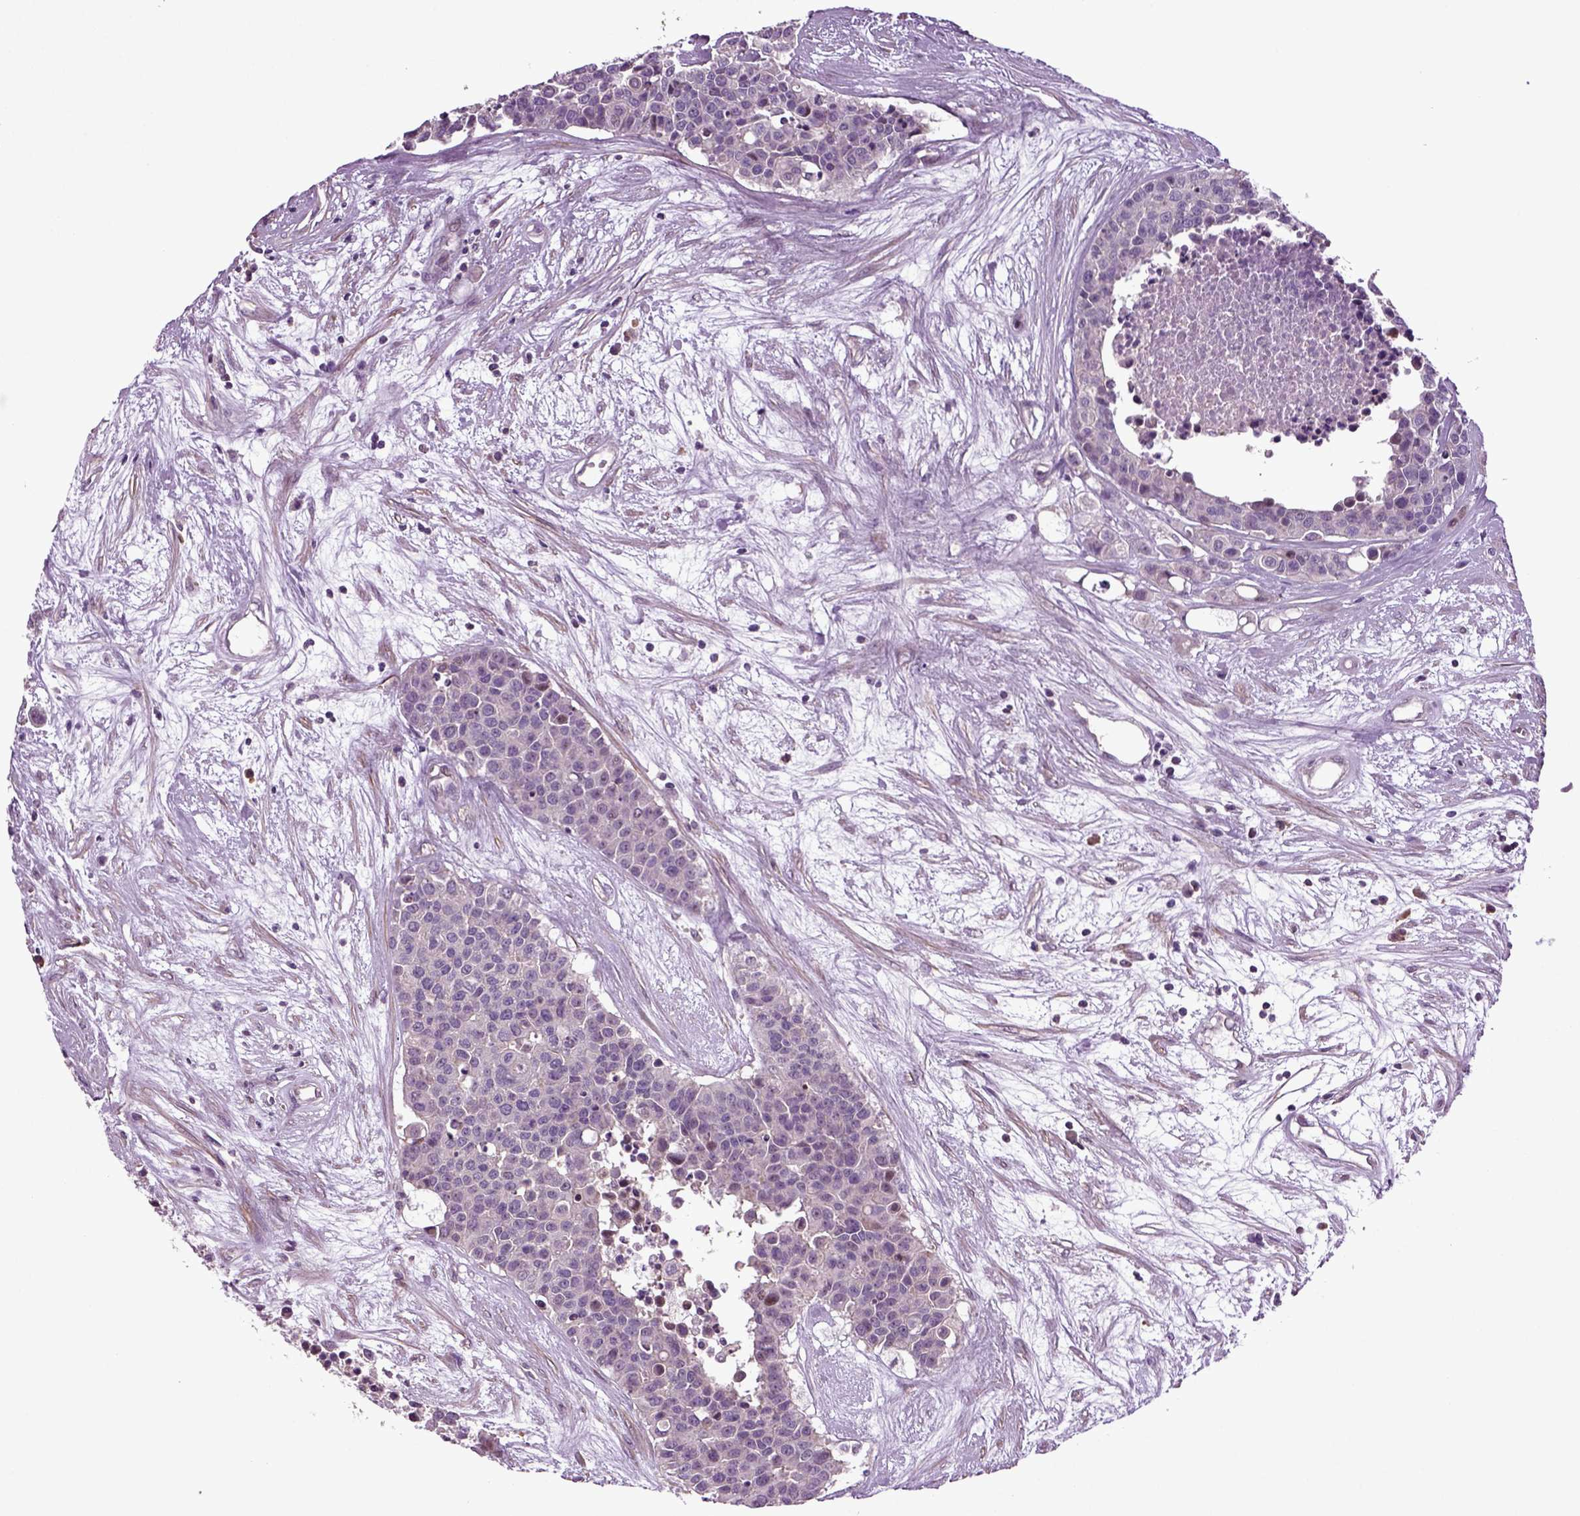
{"staining": {"intensity": "negative", "quantity": "none", "location": "none"}, "tissue": "carcinoid", "cell_type": "Tumor cells", "image_type": "cancer", "snomed": [{"axis": "morphology", "description": "Carcinoid, malignant, NOS"}, {"axis": "topography", "description": "Colon"}], "caption": "High magnification brightfield microscopy of carcinoid (malignant) stained with DAB (brown) and counterstained with hematoxylin (blue): tumor cells show no significant staining. (DAB IHC with hematoxylin counter stain).", "gene": "HAGHL", "patient": {"sex": "male", "age": 81}}